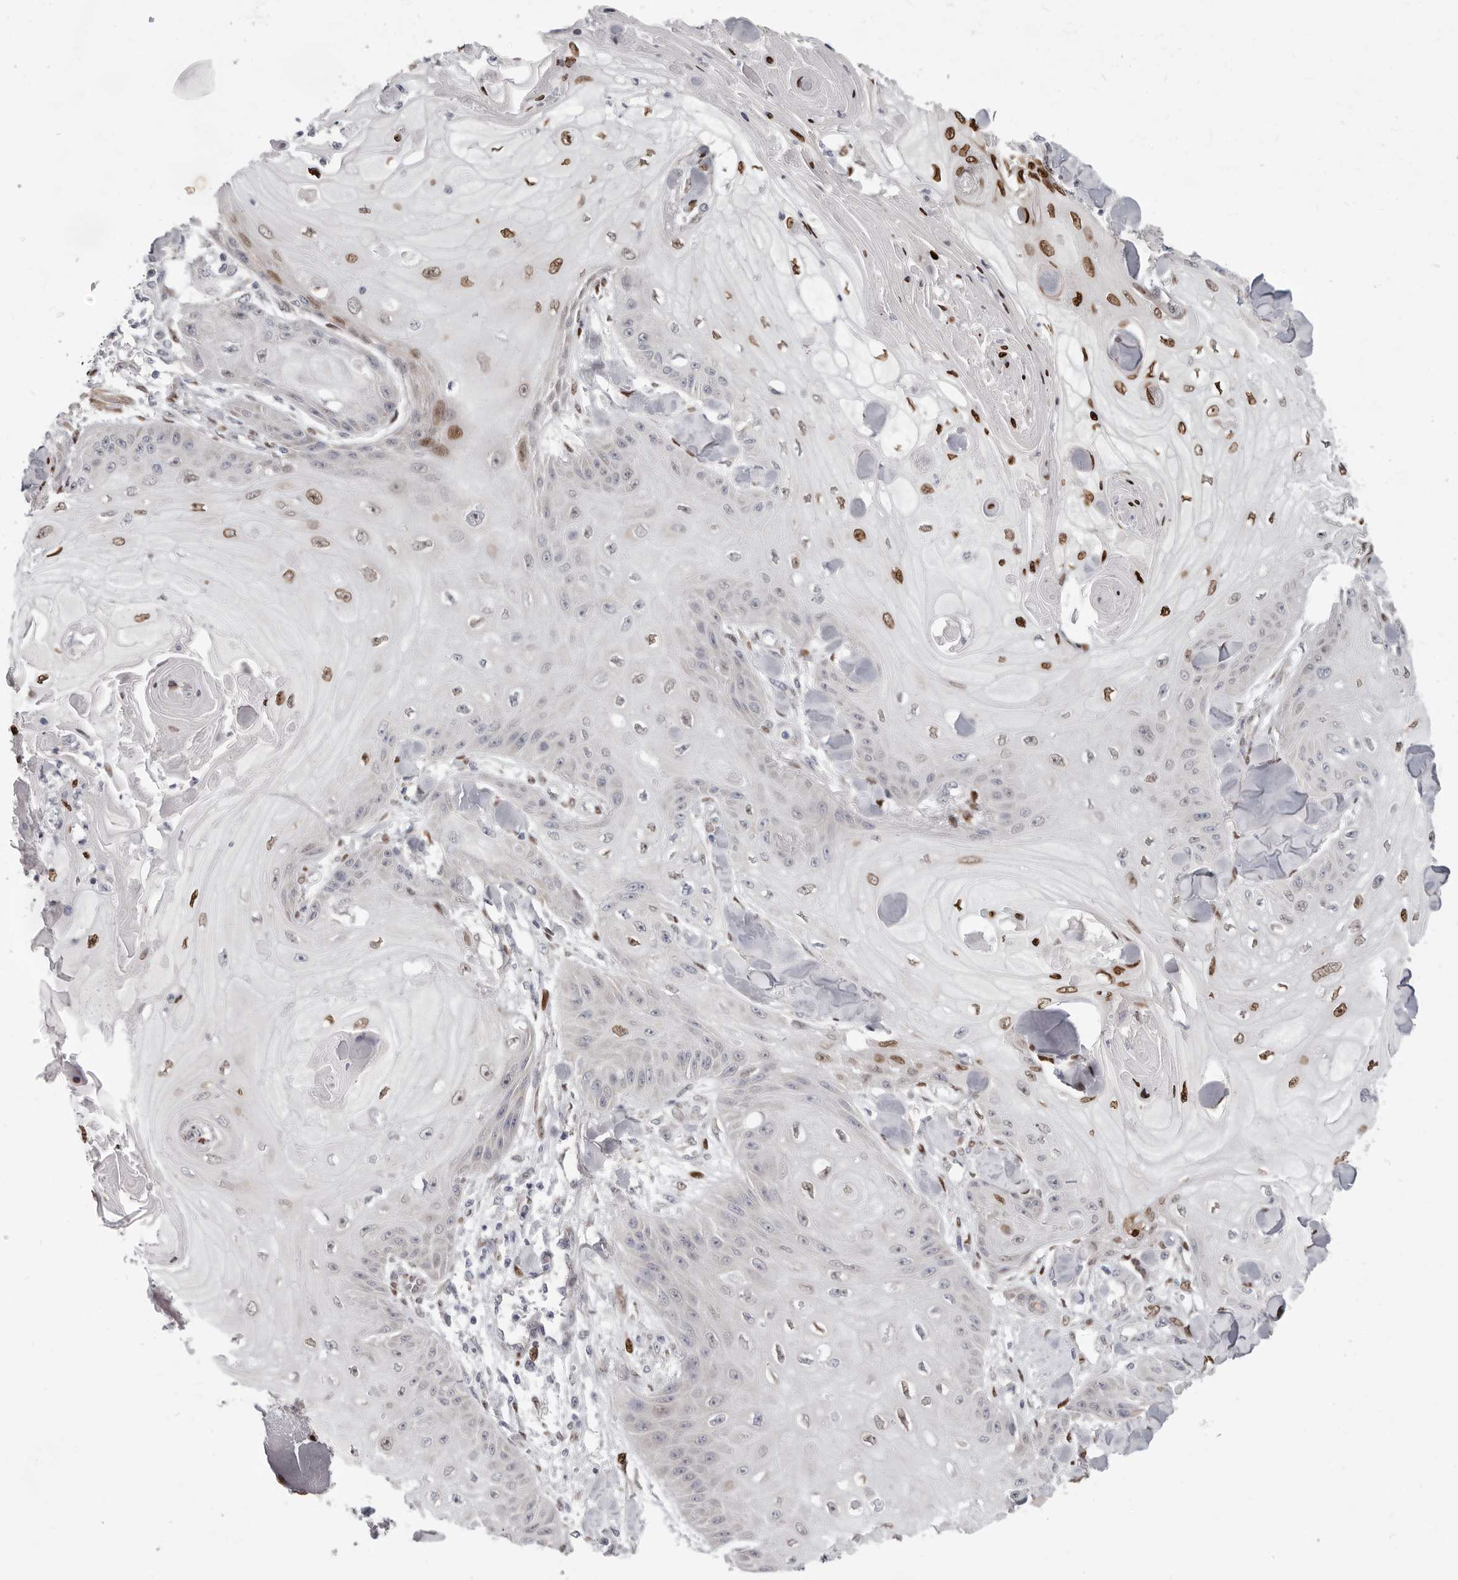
{"staining": {"intensity": "moderate", "quantity": "25%-75%", "location": "nuclear"}, "tissue": "skin cancer", "cell_type": "Tumor cells", "image_type": "cancer", "snomed": [{"axis": "morphology", "description": "Squamous cell carcinoma, NOS"}, {"axis": "topography", "description": "Skin"}], "caption": "Immunohistochemical staining of human squamous cell carcinoma (skin) exhibits medium levels of moderate nuclear protein expression in approximately 25%-75% of tumor cells. Using DAB (brown) and hematoxylin (blue) stains, captured at high magnification using brightfield microscopy.", "gene": "SRP19", "patient": {"sex": "male", "age": 74}}